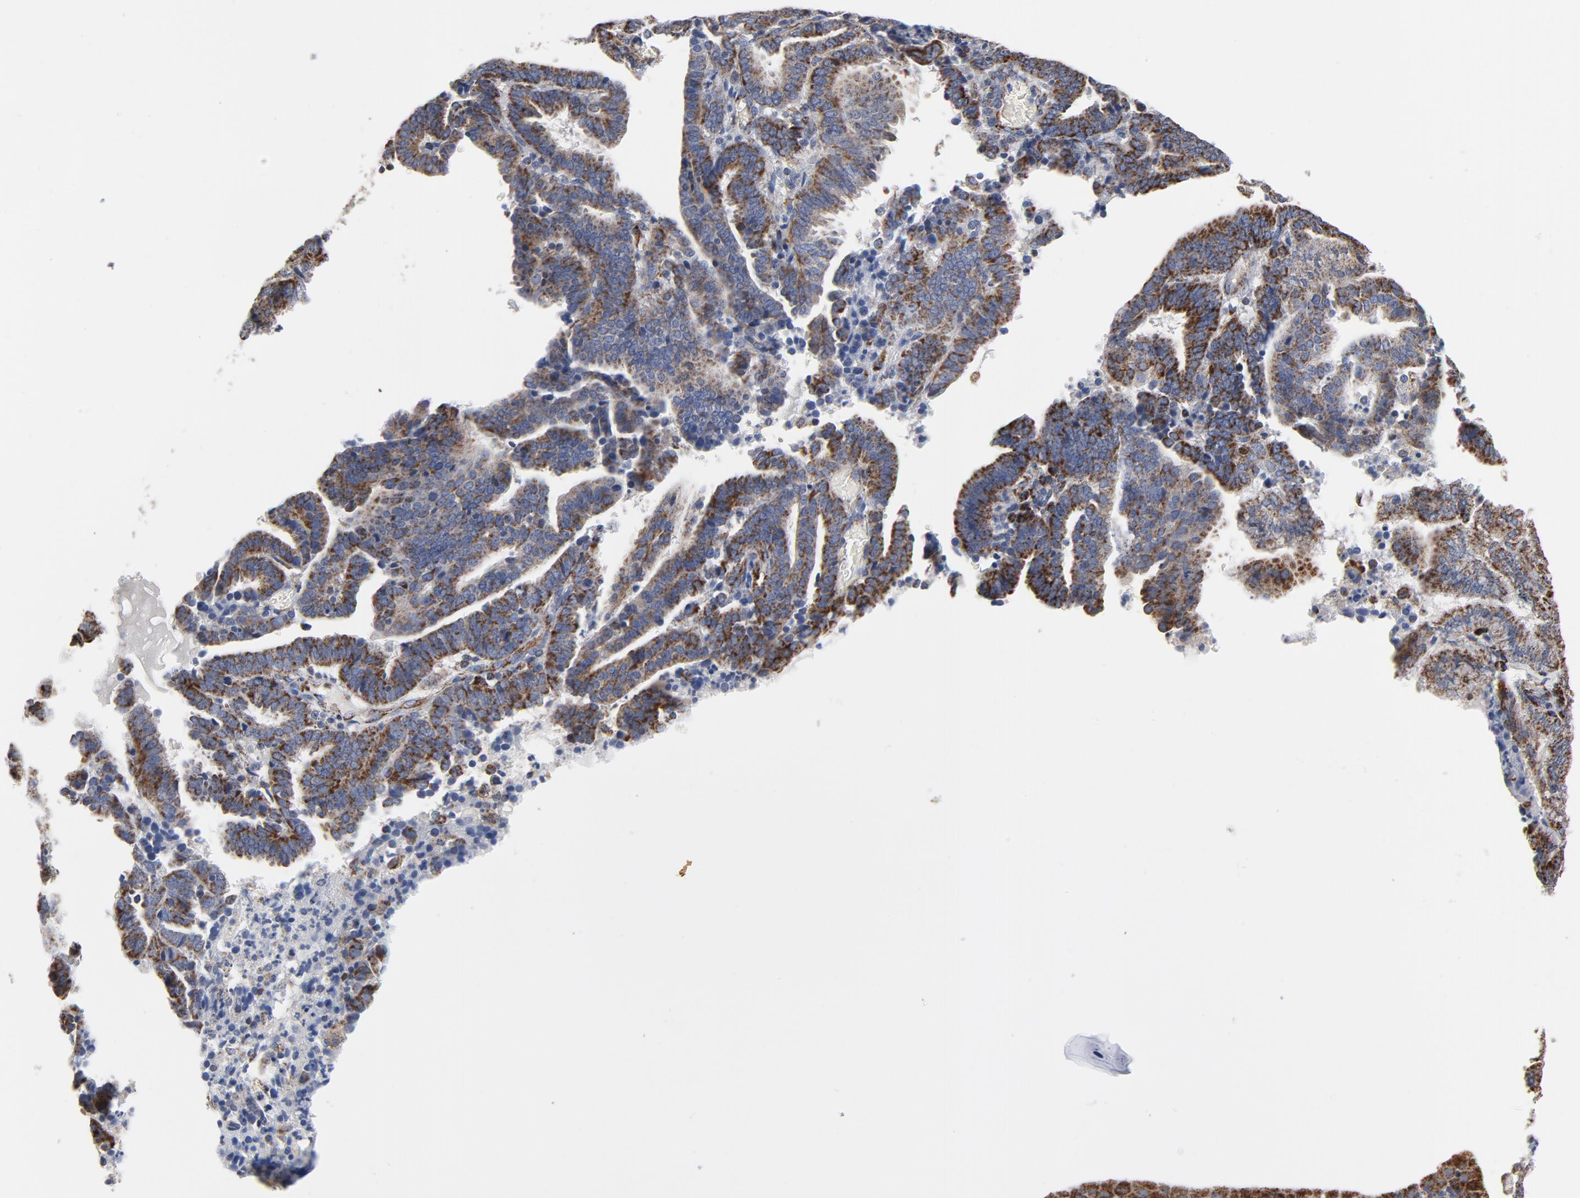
{"staining": {"intensity": "moderate", "quantity": ">75%", "location": "cytoplasmic/membranous"}, "tissue": "endometrial cancer", "cell_type": "Tumor cells", "image_type": "cancer", "snomed": [{"axis": "morphology", "description": "Adenocarcinoma, NOS"}, {"axis": "topography", "description": "Uterus"}], "caption": "This histopathology image displays IHC staining of adenocarcinoma (endometrial), with medium moderate cytoplasmic/membranous staining in approximately >75% of tumor cells.", "gene": "NDUFV2", "patient": {"sex": "female", "age": 83}}